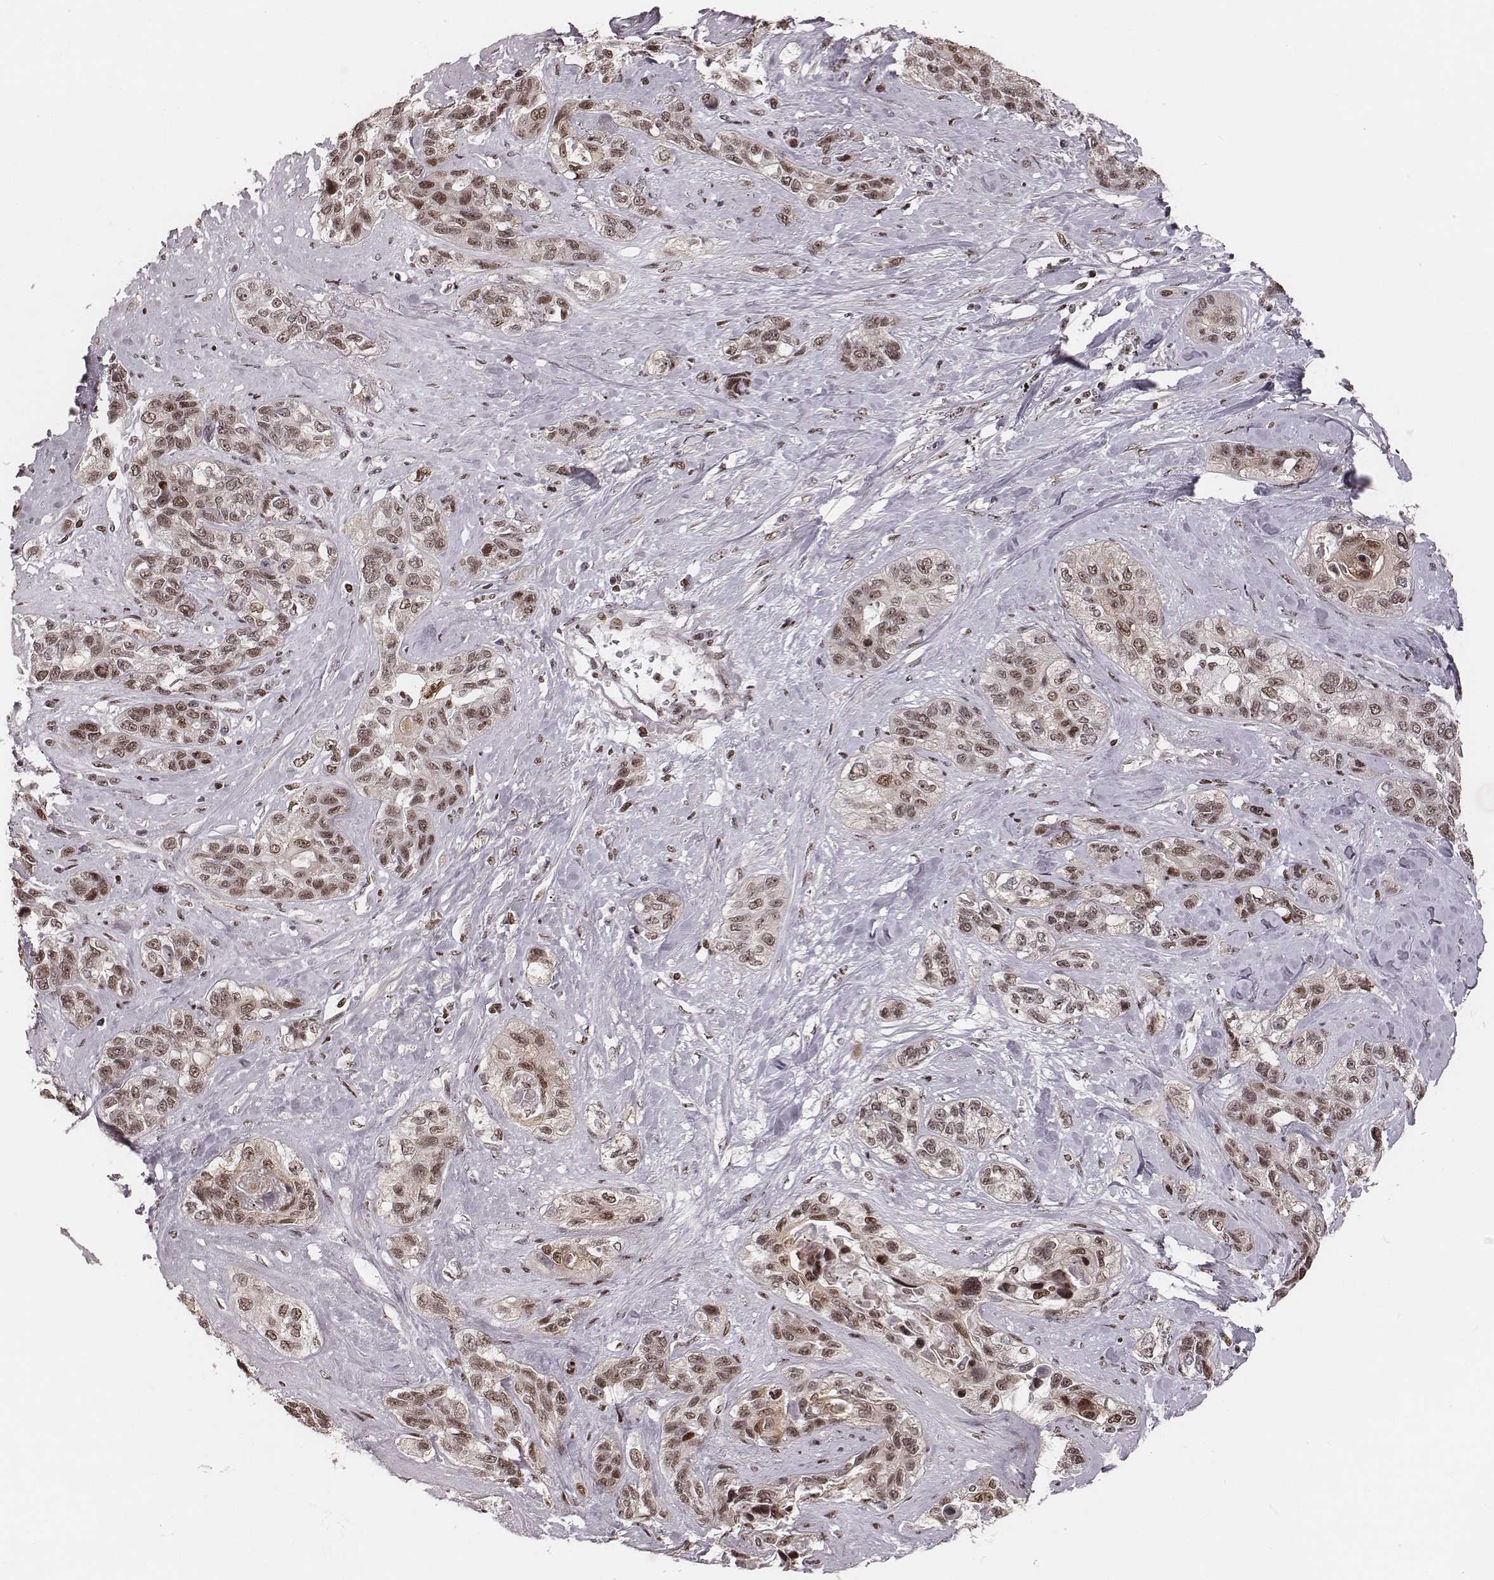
{"staining": {"intensity": "moderate", "quantity": "25%-75%", "location": "cytoplasmic/membranous,nuclear"}, "tissue": "lung cancer", "cell_type": "Tumor cells", "image_type": "cancer", "snomed": [{"axis": "morphology", "description": "Squamous cell carcinoma, NOS"}, {"axis": "topography", "description": "Lung"}], "caption": "Moderate cytoplasmic/membranous and nuclear protein expression is seen in approximately 25%-75% of tumor cells in lung cancer.", "gene": "VRK3", "patient": {"sex": "female", "age": 70}}